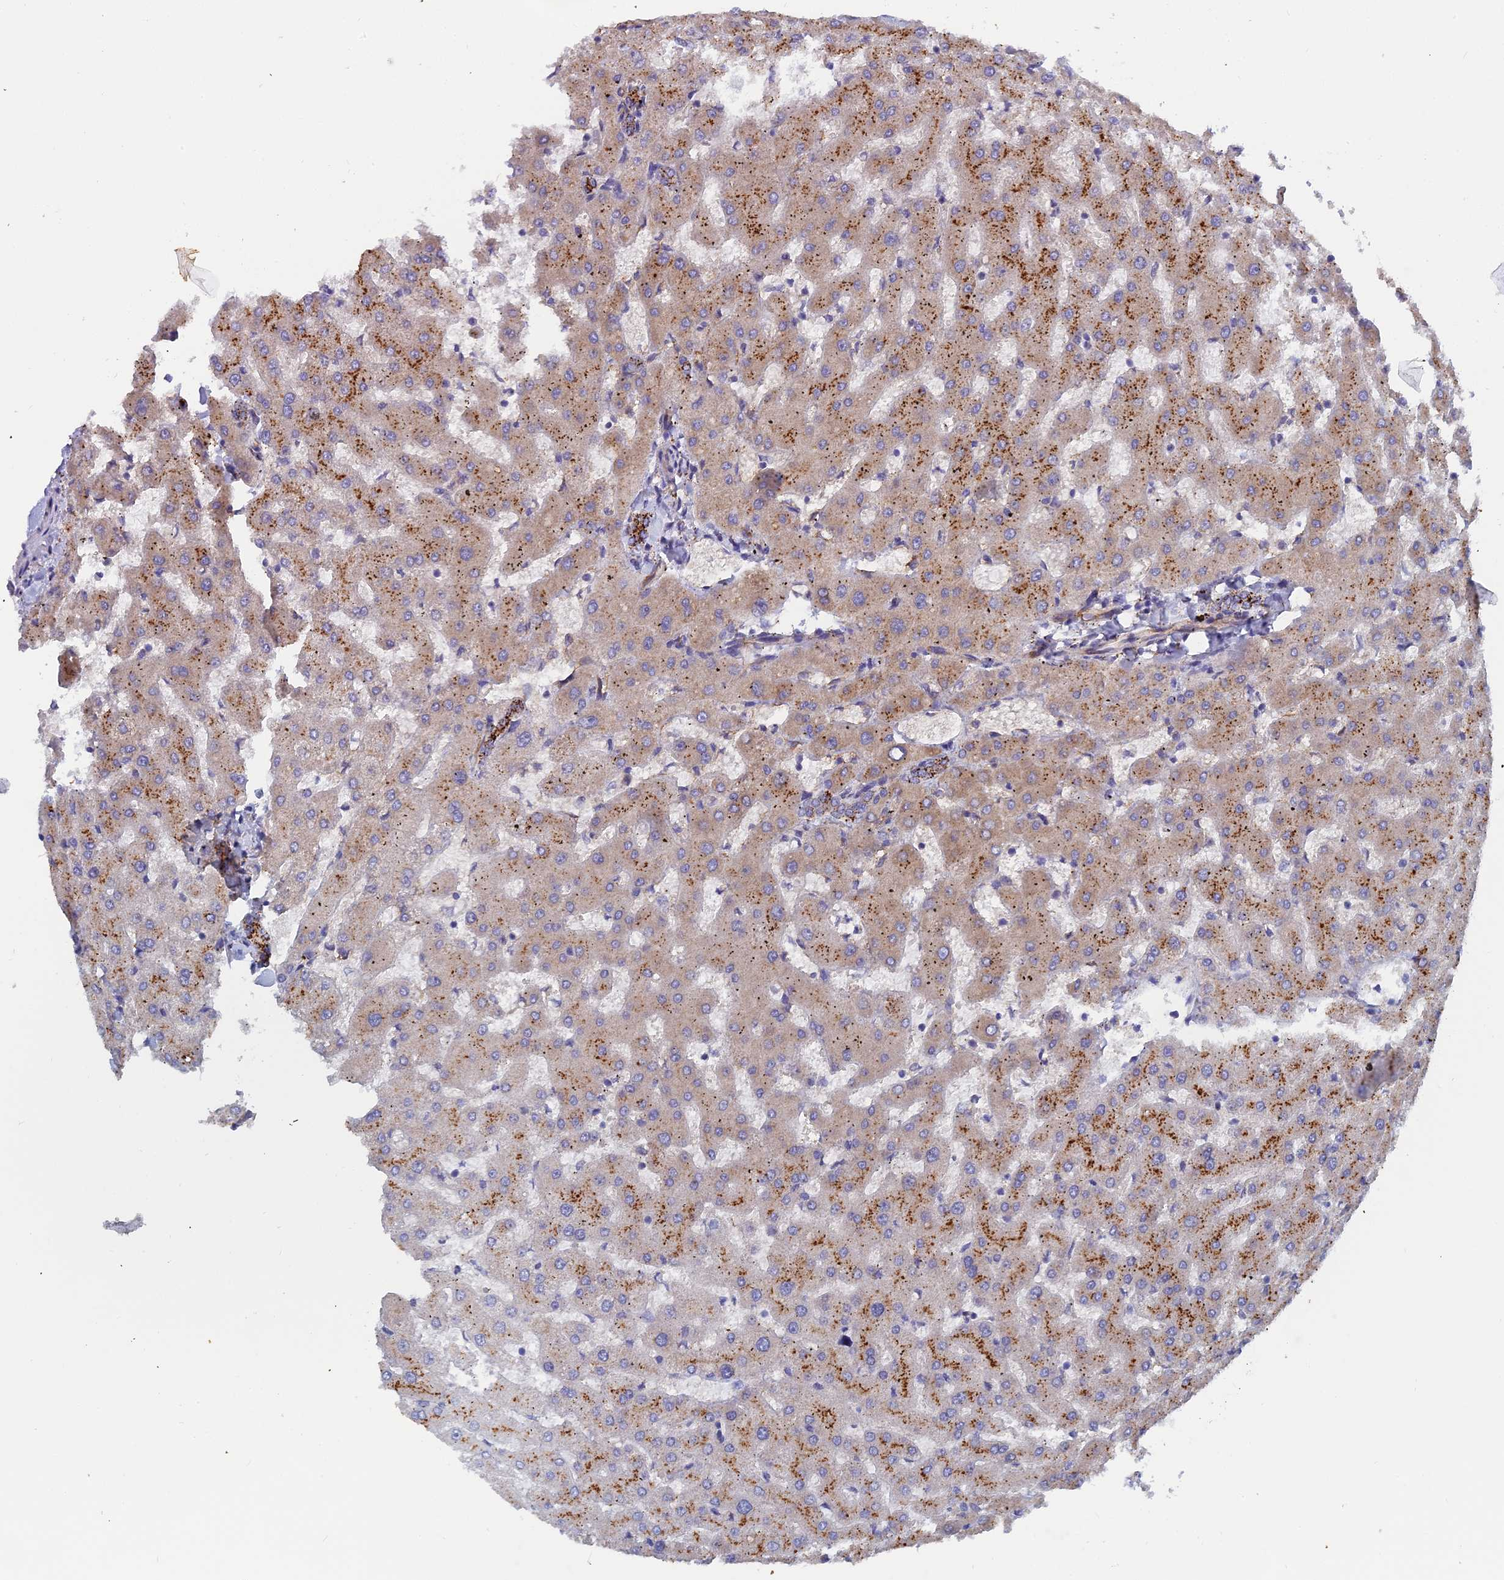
{"staining": {"intensity": "negative", "quantity": "none", "location": "none"}, "tissue": "liver", "cell_type": "Cholangiocytes", "image_type": "normal", "snomed": [{"axis": "morphology", "description": "Normal tissue, NOS"}, {"axis": "topography", "description": "Liver"}], "caption": "The IHC image has no significant positivity in cholangiocytes of liver. Nuclei are stained in blue.", "gene": "RDX", "patient": {"sex": "female", "age": 63}}